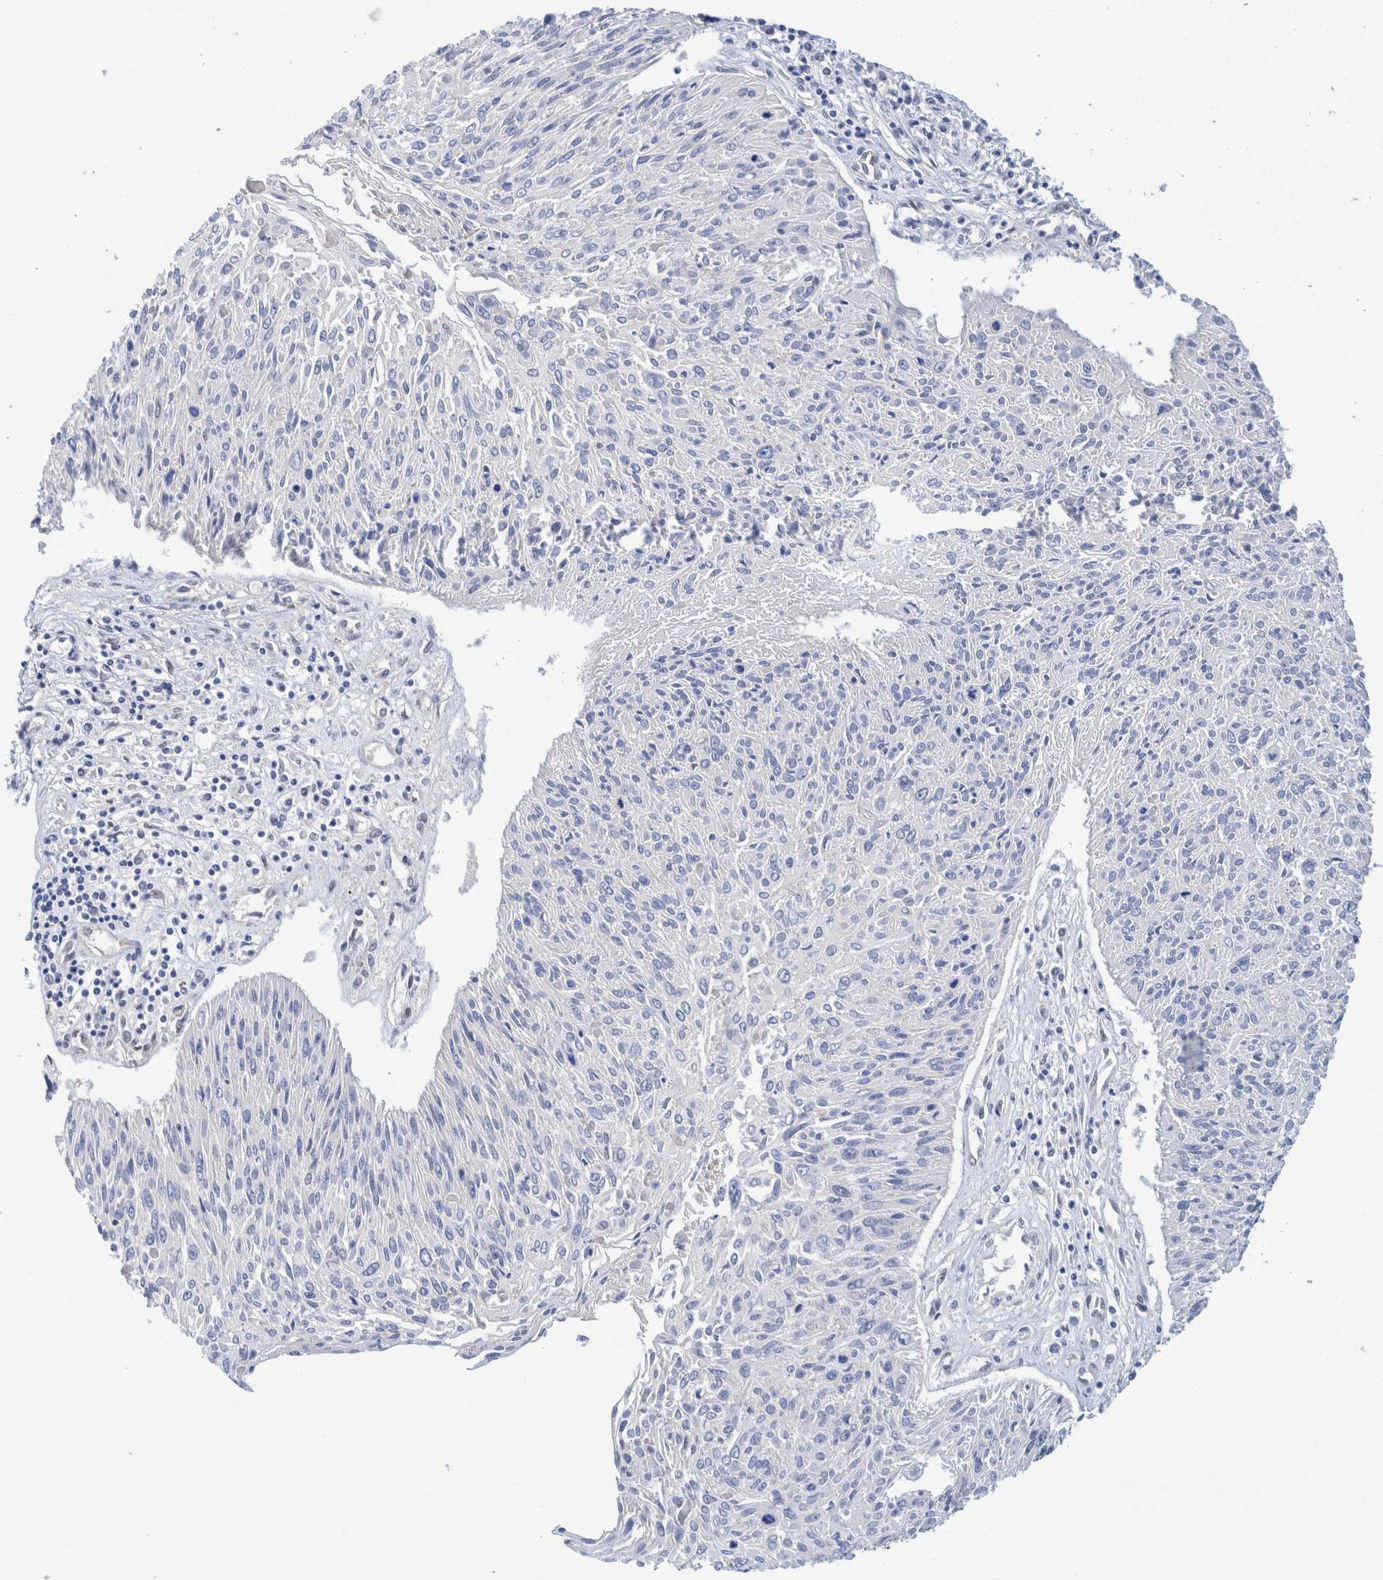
{"staining": {"intensity": "negative", "quantity": "none", "location": "none"}, "tissue": "cervical cancer", "cell_type": "Tumor cells", "image_type": "cancer", "snomed": [{"axis": "morphology", "description": "Squamous cell carcinoma, NOS"}, {"axis": "topography", "description": "Cervix"}], "caption": "This is an immunohistochemistry histopathology image of squamous cell carcinoma (cervical). There is no expression in tumor cells.", "gene": "PFAS", "patient": {"sex": "female", "age": 51}}